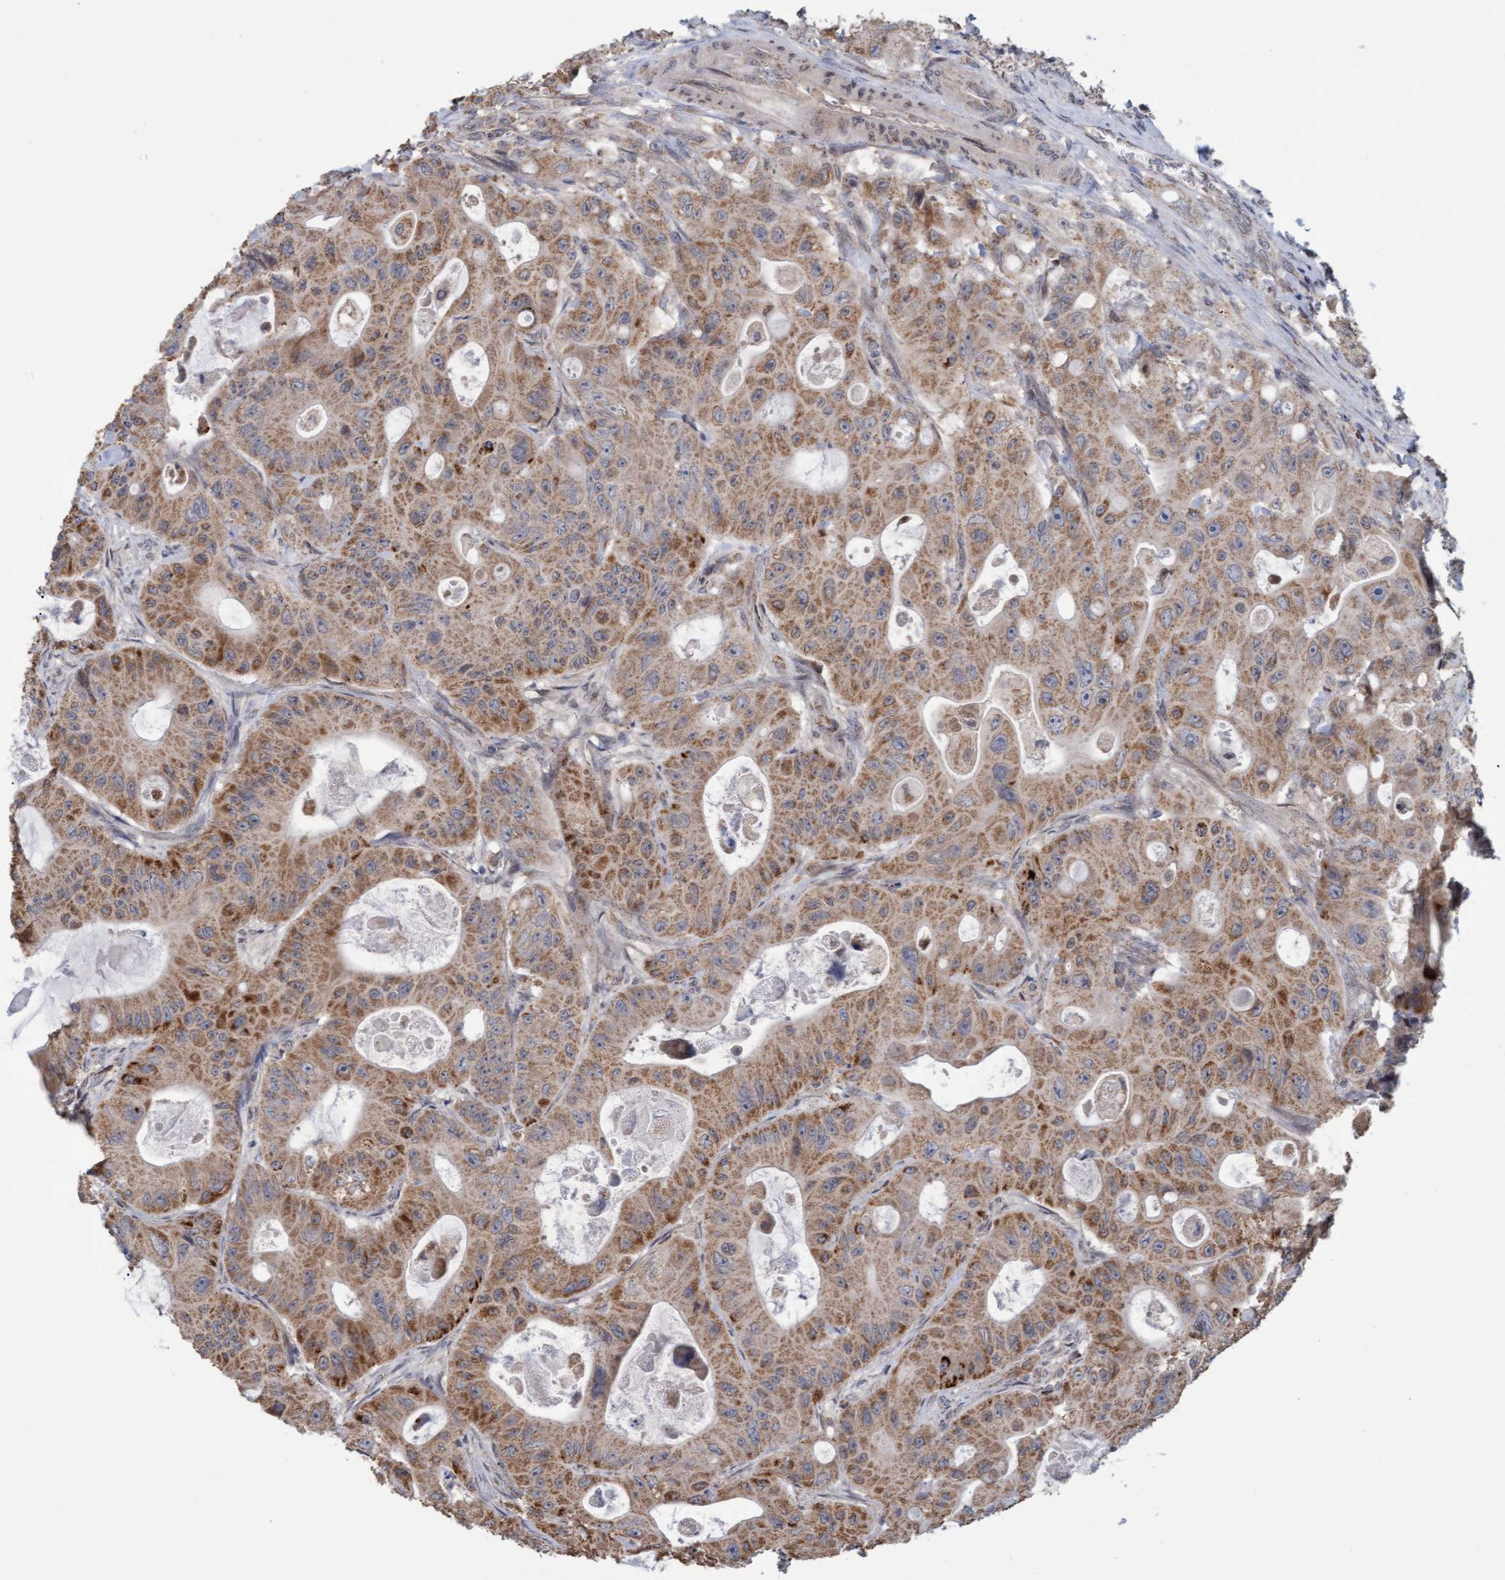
{"staining": {"intensity": "moderate", "quantity": ">75%", "location": "cytoplasmic/membranous"}, "tissue": "colorectal cancer", "cell_type": "Tumor cells", "image_type": "cancer", "snomed": [{"axis": "morphology", "description": "Adenocarcinoma, NOS"}, {"axis": "topography", "description": "Colon"}], "caption": "Immunohistochemistry (IHC) (DAB (3,3'-diaminobenzidine)) staining of human adenocarcinoma (colorectal) reveals moderate cytoplasmic/membranous protein positivity in about >75% of tumor cells.", "gene": "MGLL", "patient": {"sex": "female", "age": 46}}